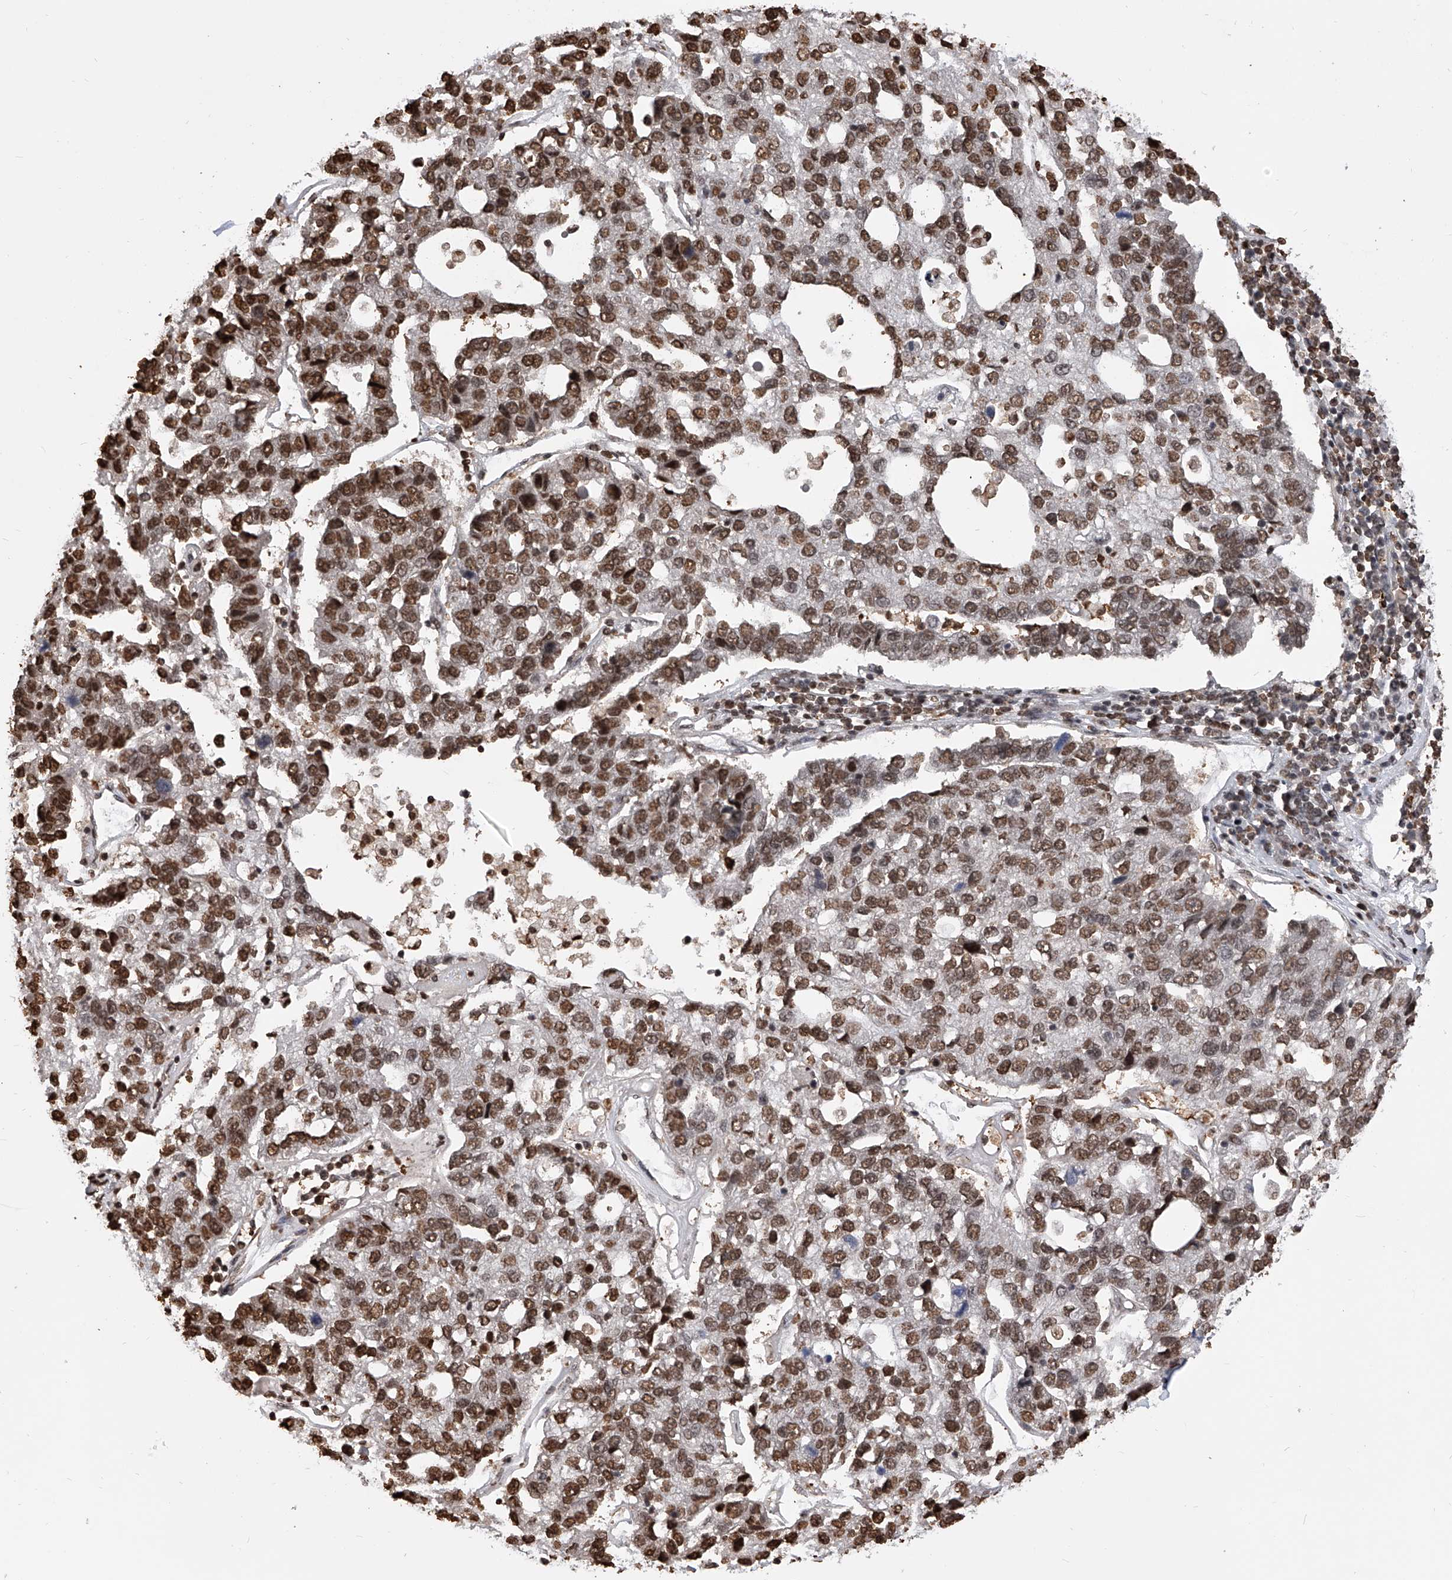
{"staining": {"intensity": "strong", "quantity": ">75%", "location": "nuclear"}, "tissue": "pancreatic cancer", "cell_type": "Tumor cells", "image_type": "cancer", "snomed": [{"axis": "morphology", "description": "Adenocarcinoma, NOS"}, {"axis": "topography", "description": "Pancreas"}], "caption": "Human adenocarcinoma (pancreatic) stained with a brown dye reveals strong nuclear positive expression in approximately >75% of tumor cells.", "gene": "CFAP410", "patient": {"sex": "female", "age": 61}}